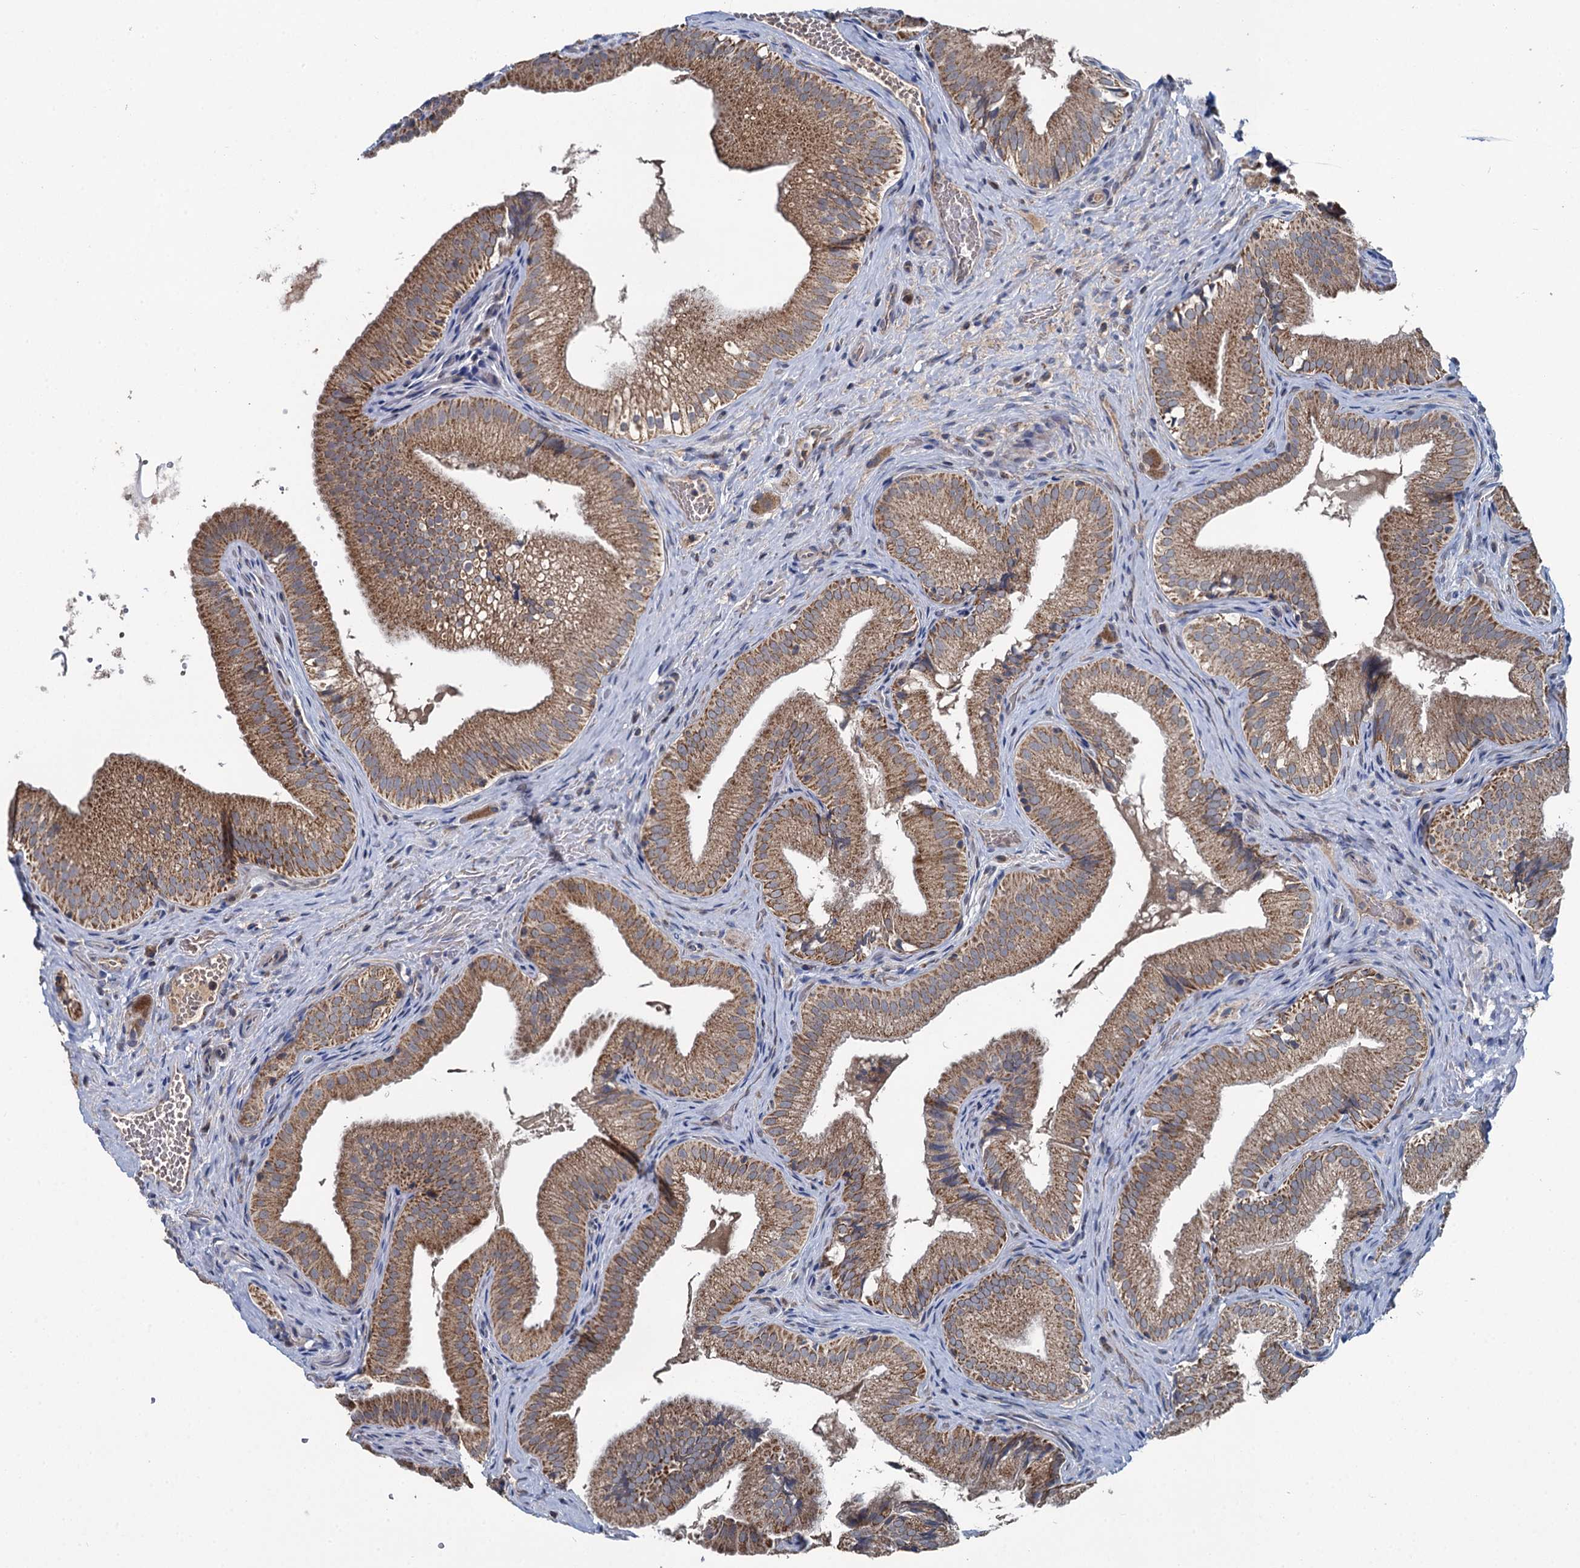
{"staining": {"intensity": "moderate", "quantity": ">75%", "location": "cytoplasmic/membranous"}, "tissue": "gallbladder", "cell_type": "Glandular cells", "image_type": "normal", "snomed": [{"axis": "morphology", "description": "Normal tissue, NOS"}, {"axis": "topography", "description": "Gallbladder"}], "caption": "Protein expression analysis of benign human gallbladder reveals moderate cytoplasmic/membranous positivity in approximately >75% of glandular cells.", "gene": "METTL4", "patient": {"sex": "female", "age": 30}}